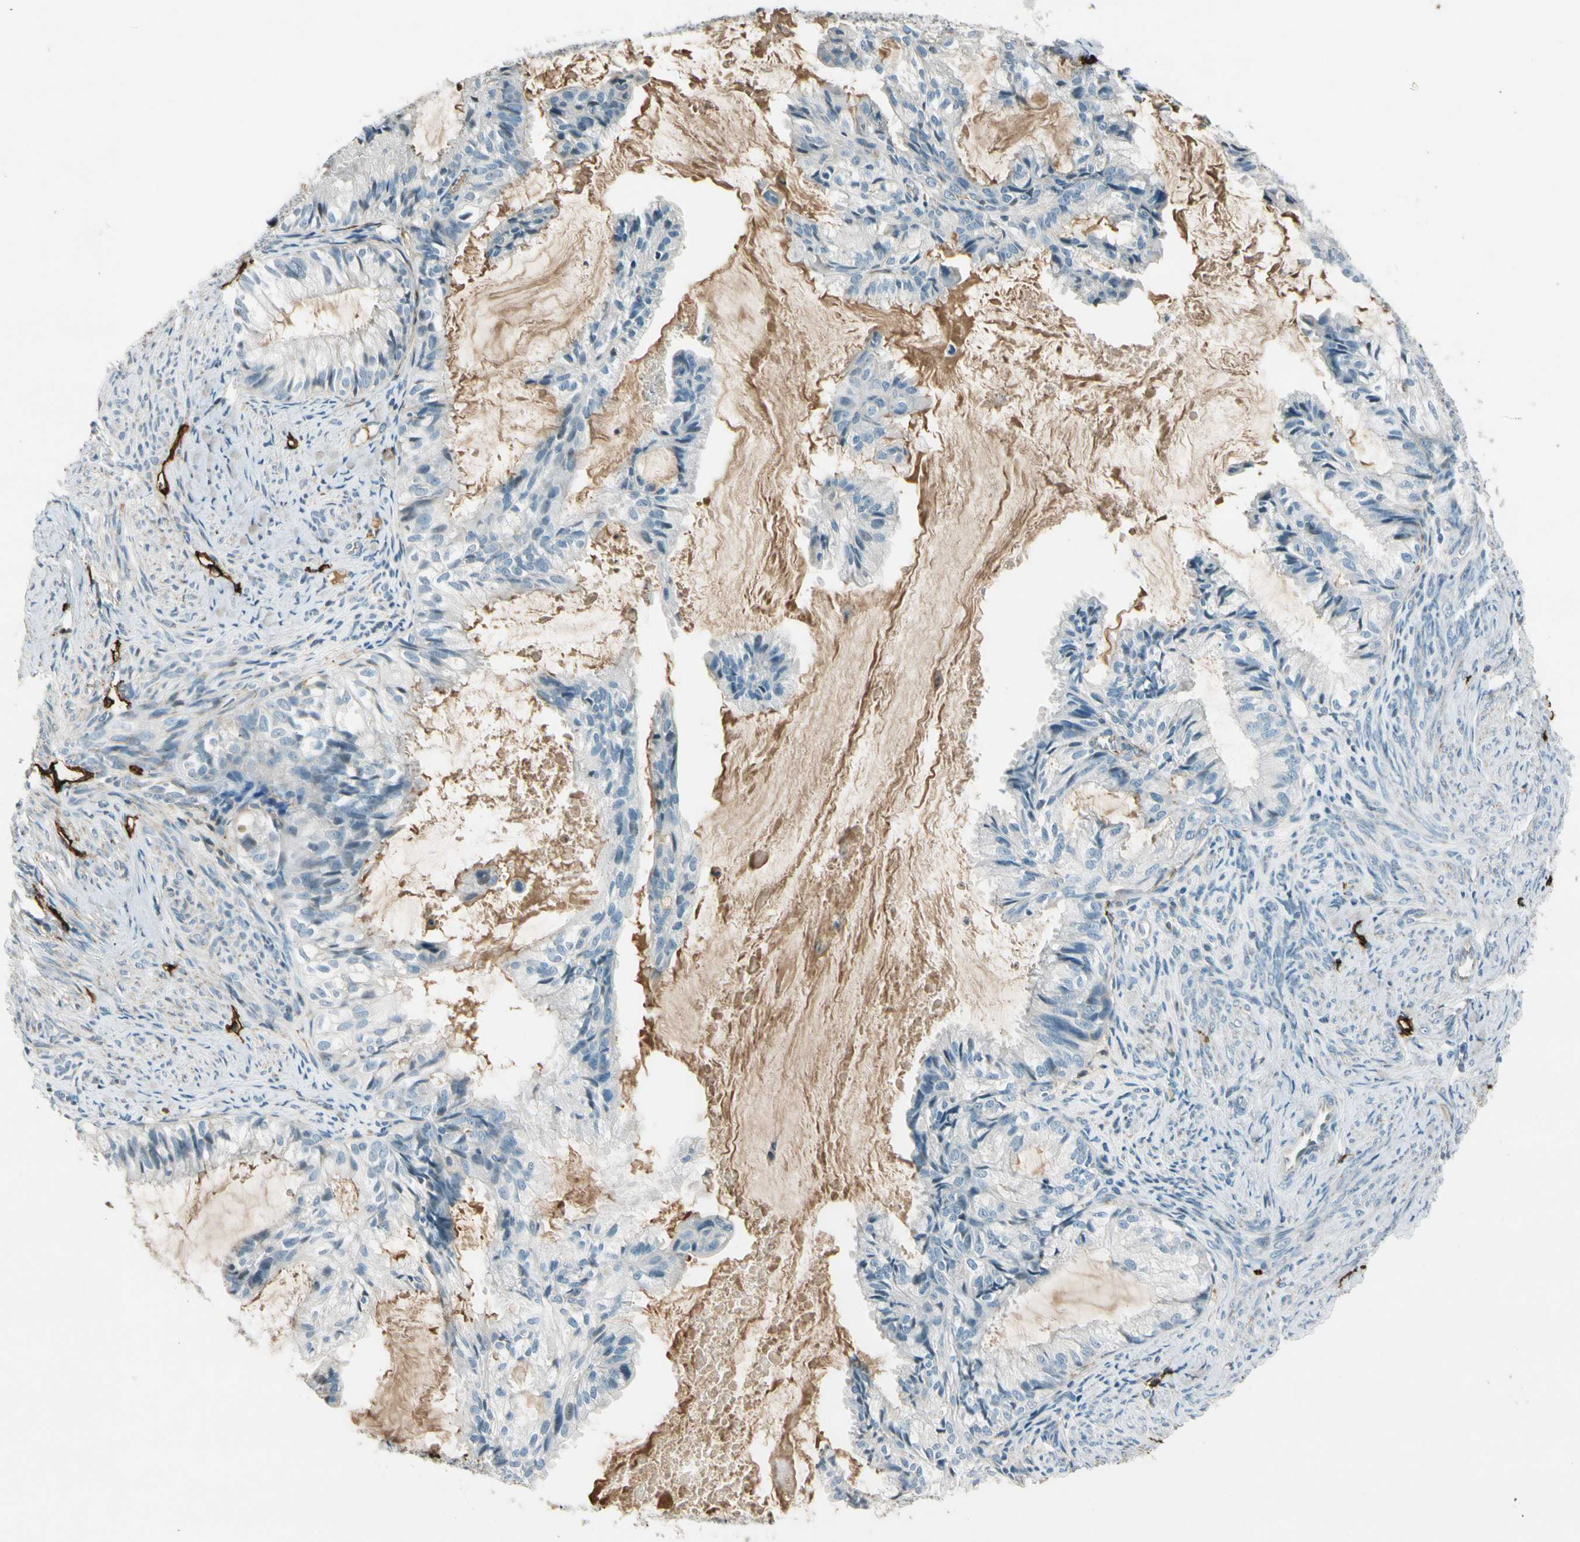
{"staining": {"intensity": "negative", "quantity": "none", "location": "none"}, "tissue": "cervical cancer", "cell_type": "Tumor cells", "image_type": "cancer", "snomed": [{"axis": "morphology", "description": "Normal tissue, NOS"}, {"axis": "morphology", "description": "Adenocarcinoma, NOS"}, {"axis": "topography", "description": "Cervix"}, {"axis": "topography", "description": "Endometrium"}], "caption": "The photomicrograph demonstrates no staining of tumor cells in adenocarcinoma (cervical). The staining was performed using DAB (3,3'-diaminobenzidine) to visualize the protein expression in brown, while the nuclei were stained in blue with hematoxylin (Magnification: 20x).", "gene": "PDPN", "patient": {"sex": "female", "age": 86}}